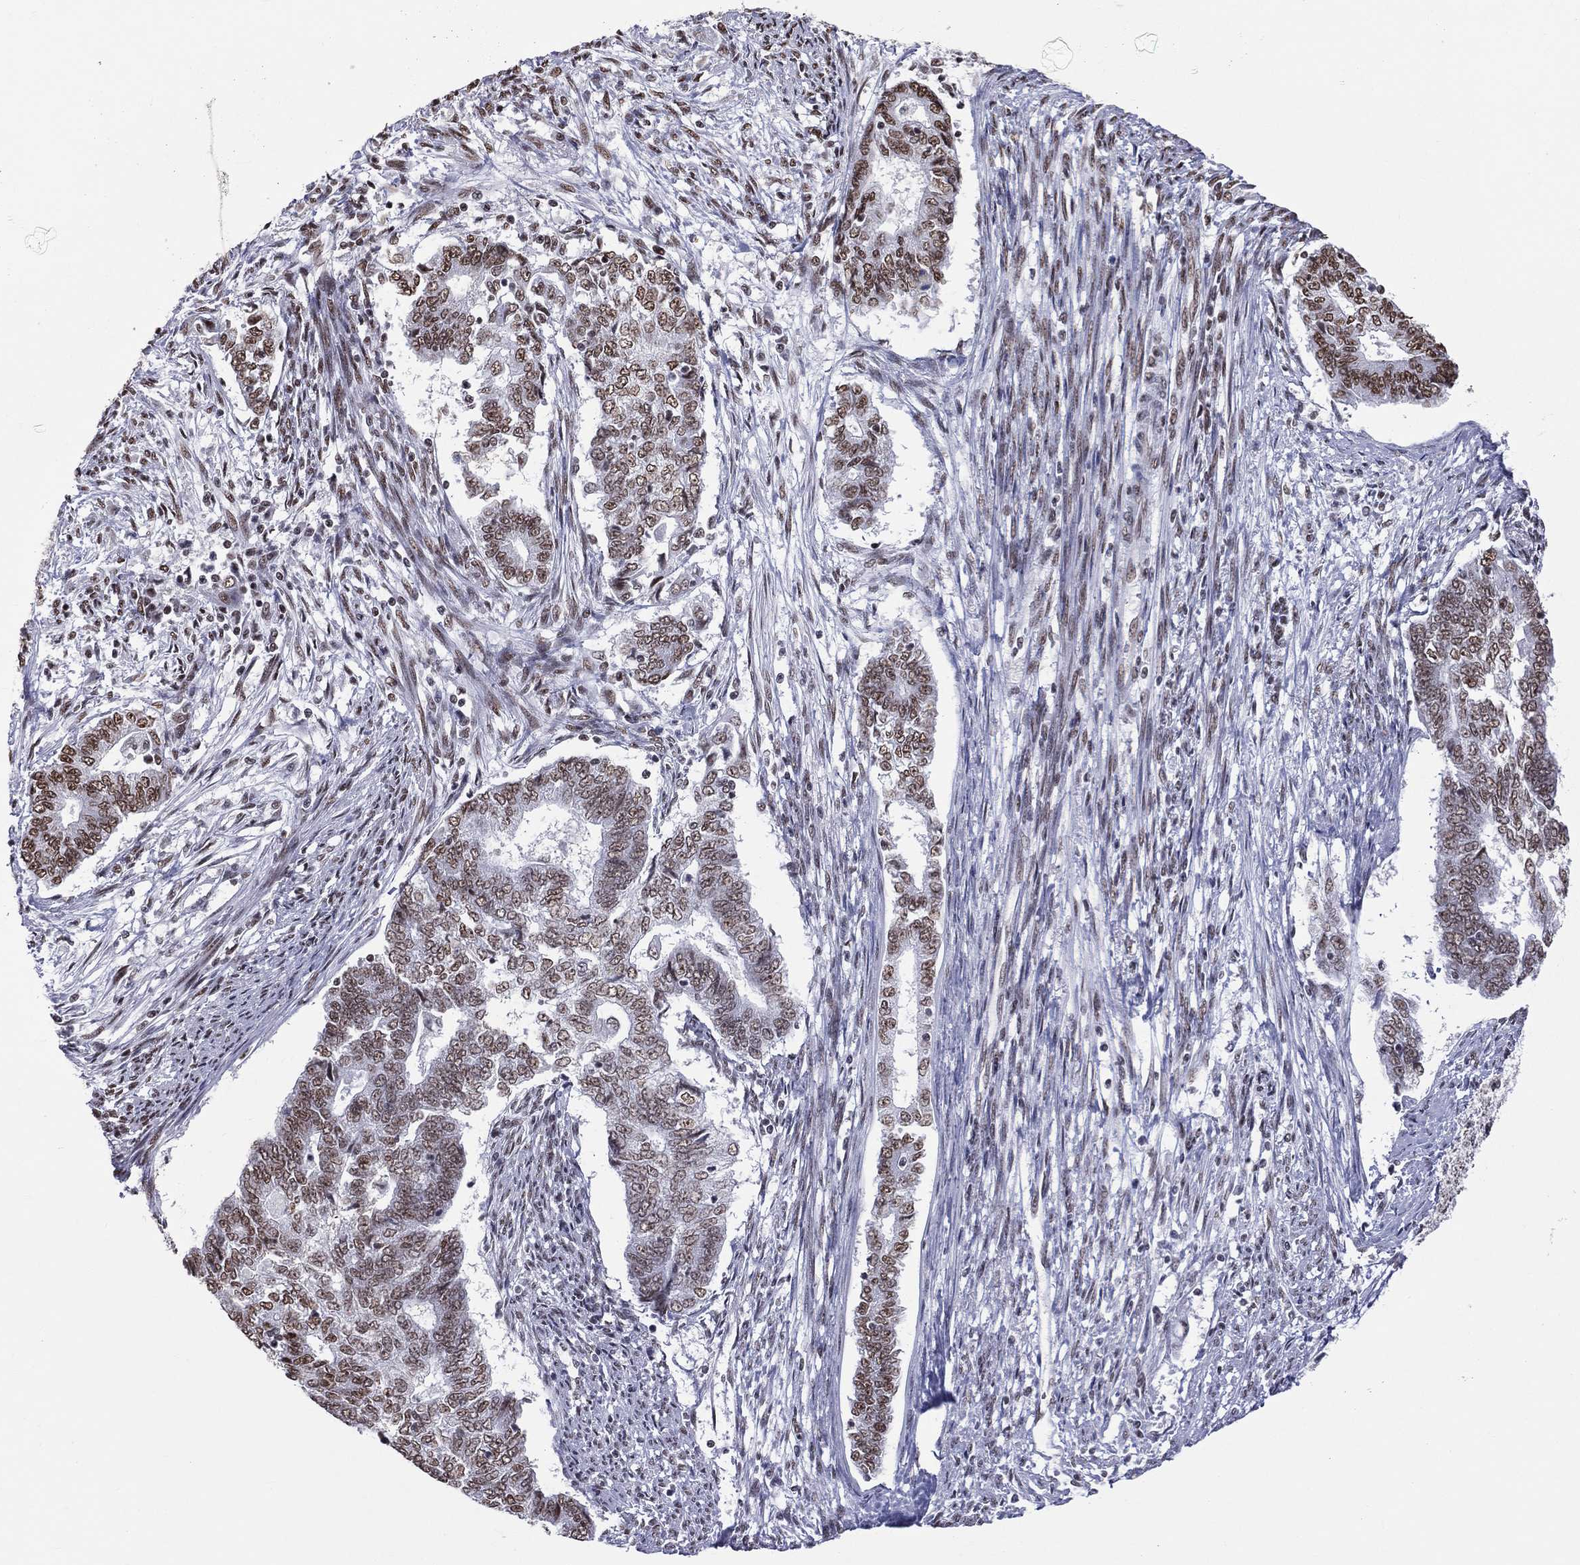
{"staining": {"intensity": "moderate", "quantity": ">75%", "location": "nuclear"}, "tissue": "endometrial cancer", "cell_type": "Tumor cells", "image_type": "cancer", "snomed": [{"axis": "morphology", "description": "Adenocarcinoma, NOS"}, {"axis": "topography", "description": "Endometrium"}], "caption": "An immunohistochemistry photomicrograph of tumor tissue is shown. Protein staining in brown highlights moderate nuclear positivity in adenocarcinoma (endometrial) within tumor cells.", "gene": "ZNF7", "patient": {"sex": "female", "age": 65}}